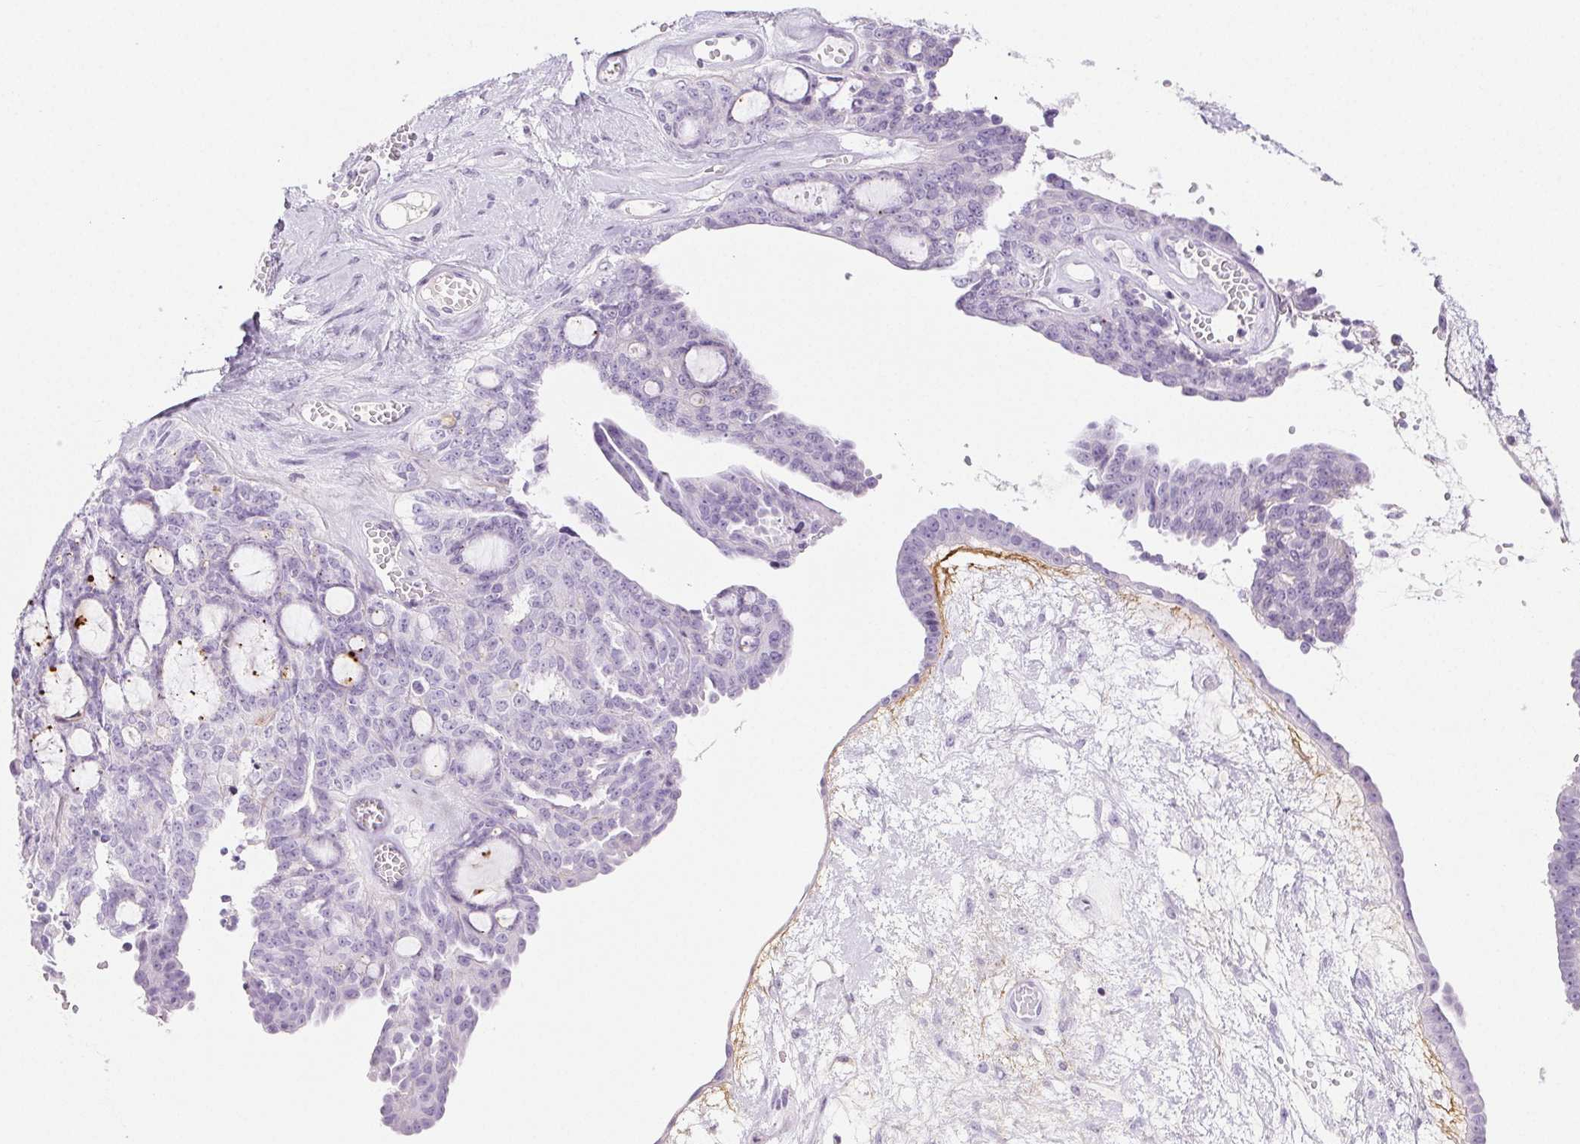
{"staining": {"intensity": "negative", "quantity": "none", "location": "none"}, "tissue": "ovarian cancer", "cell_type": "Tumor cells", "image_type": "cancer", "snomed": [{"axis": "morphology", "description": "Cystadenocarcinoma, serous, NOS"}, {"axis": "topography", "description": "Ovary"}], "caption": "High magnification brightfield microscopy of serous cystadenocarcinoma (ovarian) stained with DAB (3,3'-diaminobenzidine) (brown) and counterstained with hematoxylin (blue): tumor cells show no significant positivity. Brightfield microscopy of immunohistochemistry stained with DAB (3,3'-diaminobenzidine) (brown) and hematoxylin (blue), captured at high magnification.", "gene": "BEND2", "patient": {"sex": "female", "age": 71}}